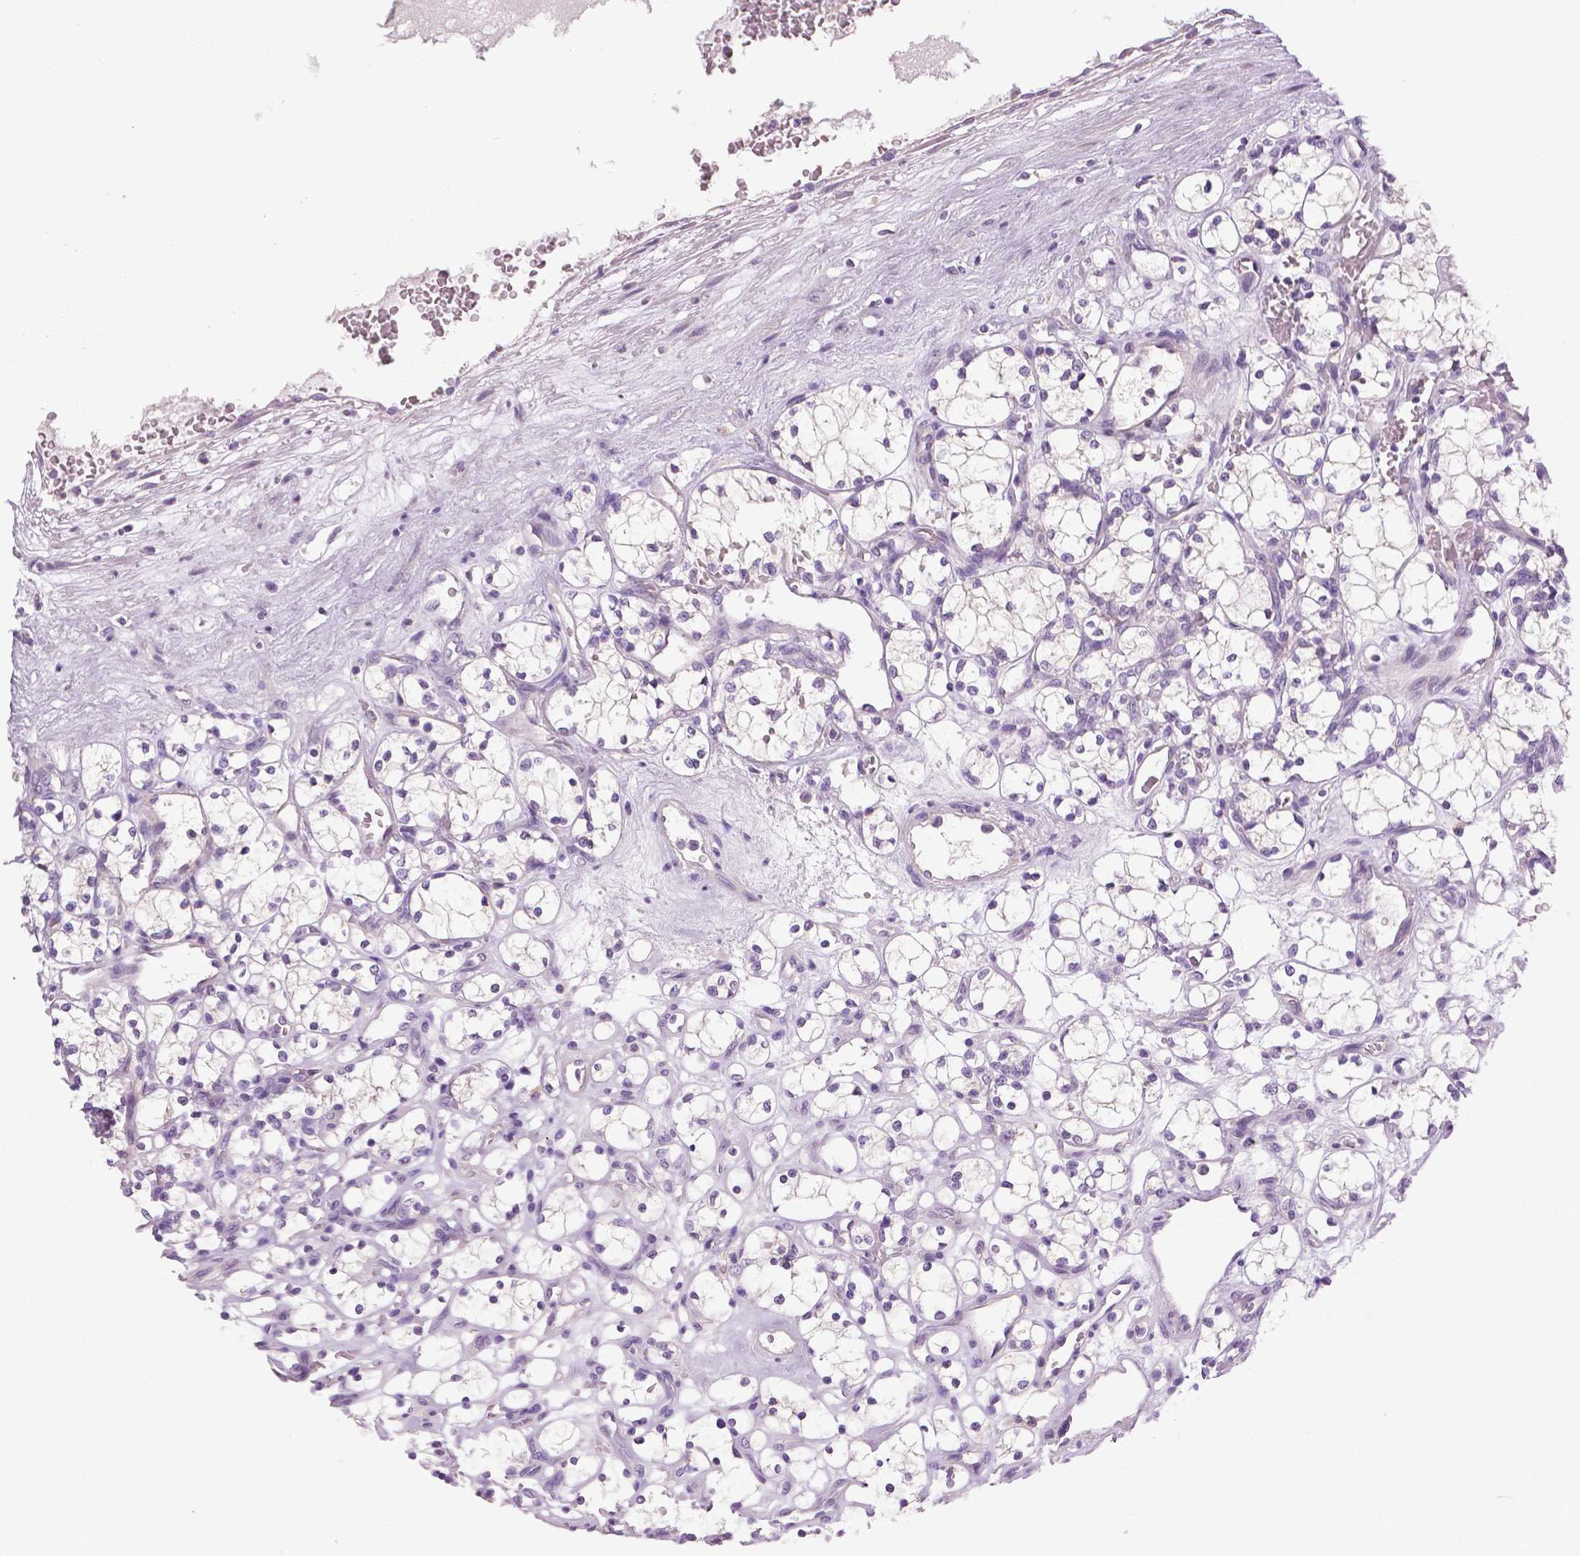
{"staining": {"intensity": "negative", "quantity": "none", "location": "none"}, "tissue": "renal cancer", "cell_type": "Tumor cells", "image_type": "cancer", "snomed": [{"axis": "morphology", "description": "Adenocarcinoma, NOS"}, {"axis": "topography", "description": "Kidney"}], "caption": "The IHC photomicrograph has no significant expression in tumor cells of renal cancer tissue. Brightfield microscopy of immunohistochemistry stained with DAB (3,3'-diaminobenzidine) (brown) and hematoxylin (blue), captured at high magnification.", "gene": "DNAH12", "patient": {"sex": "female", "age": 69}}